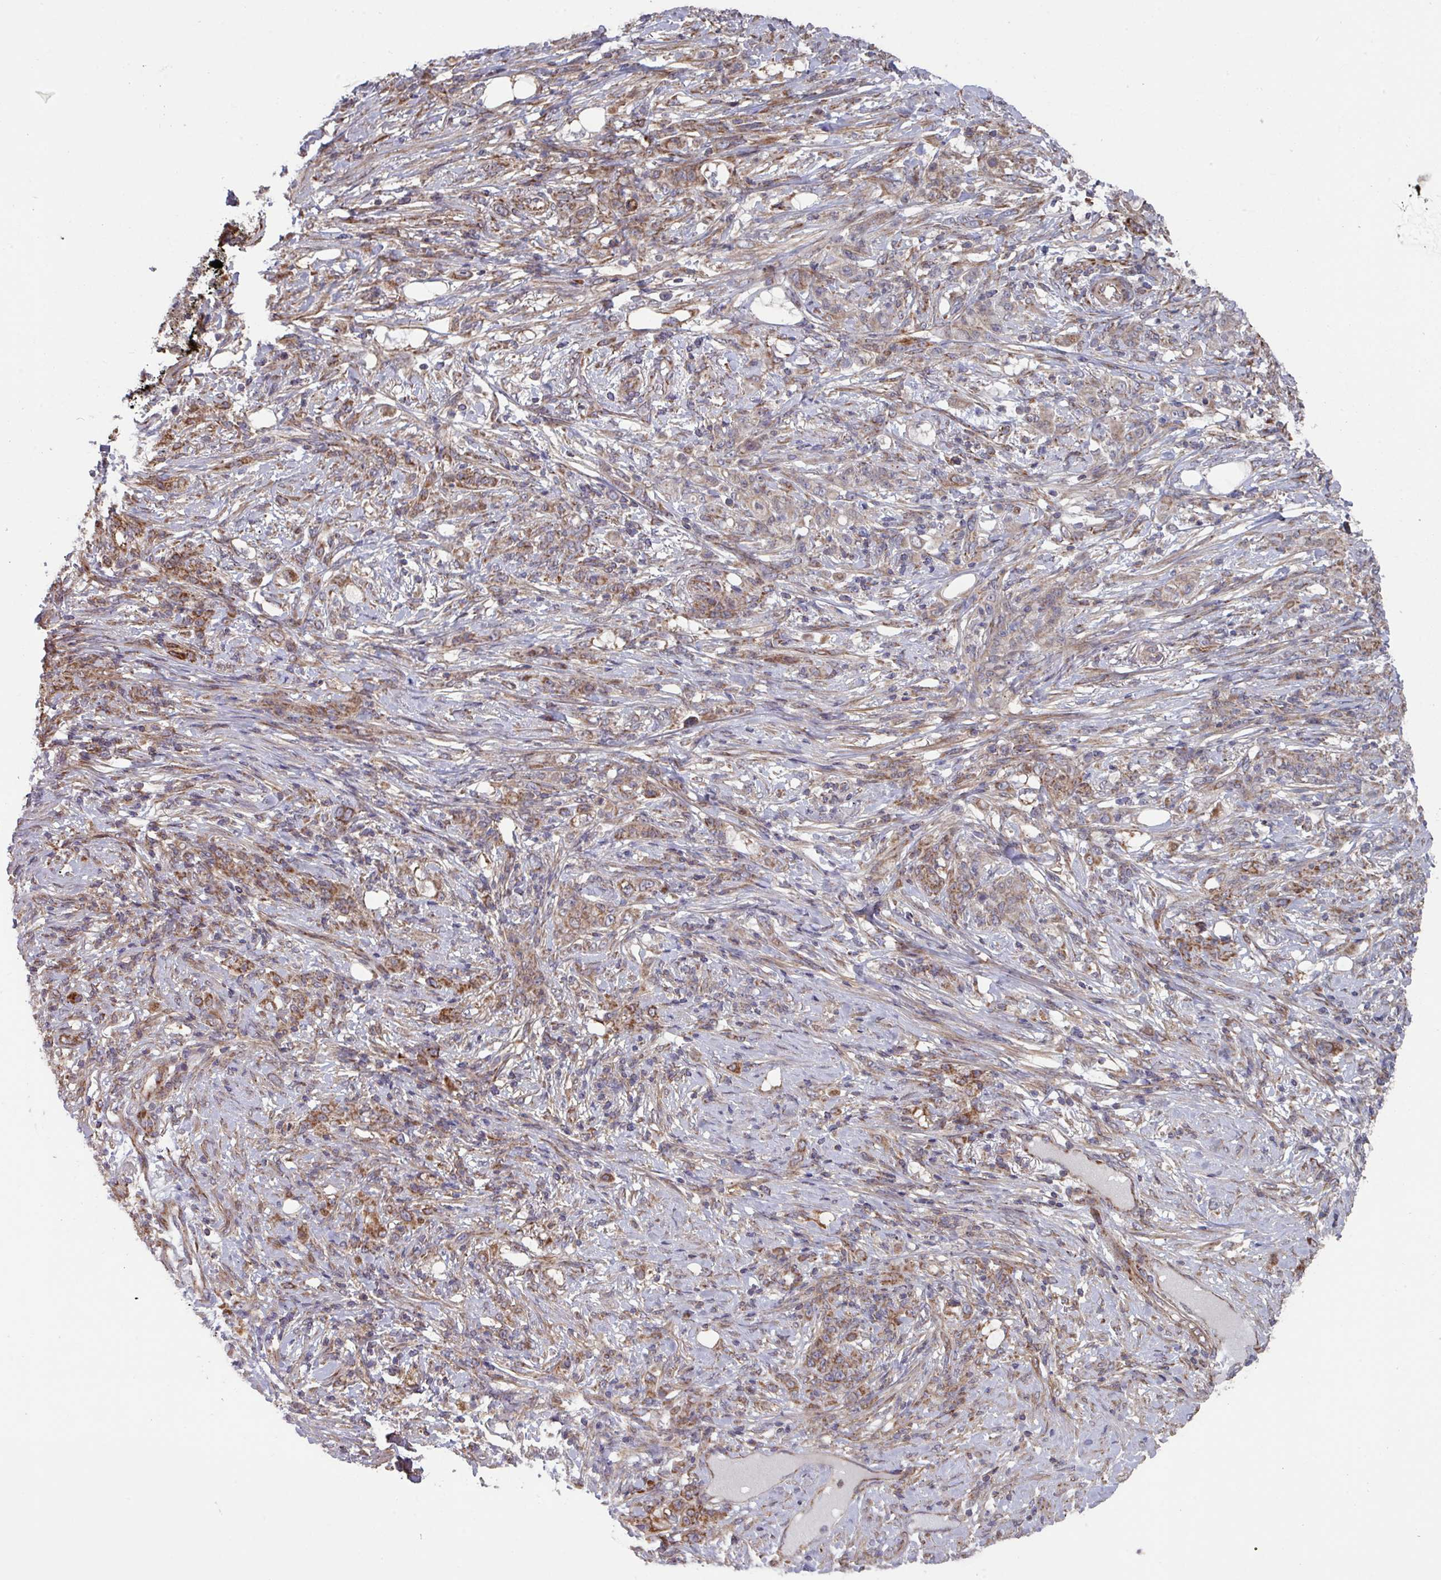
{"staining": {"intensity": "moderate", "quantity": ">75%", "location": "cytoplasmic/membranous"}, "tissue": "stomach cancer", "cell_type": "Tumor cells", "image_type": "cancer", "snomed": [{"axis": "morphology", "description": "Adenocarcinoma, NOS"}, {"axis": "topography", "description": "Stomach"}], "caption": "Immunohistochemical staining of stomach adenocarcinoma demonstrates moderate cytoplasmic/membranous protein positivity in about >75% of tumor cells.", "gene": "COX7C", "patient": {"sex": "female", "age": 79}}